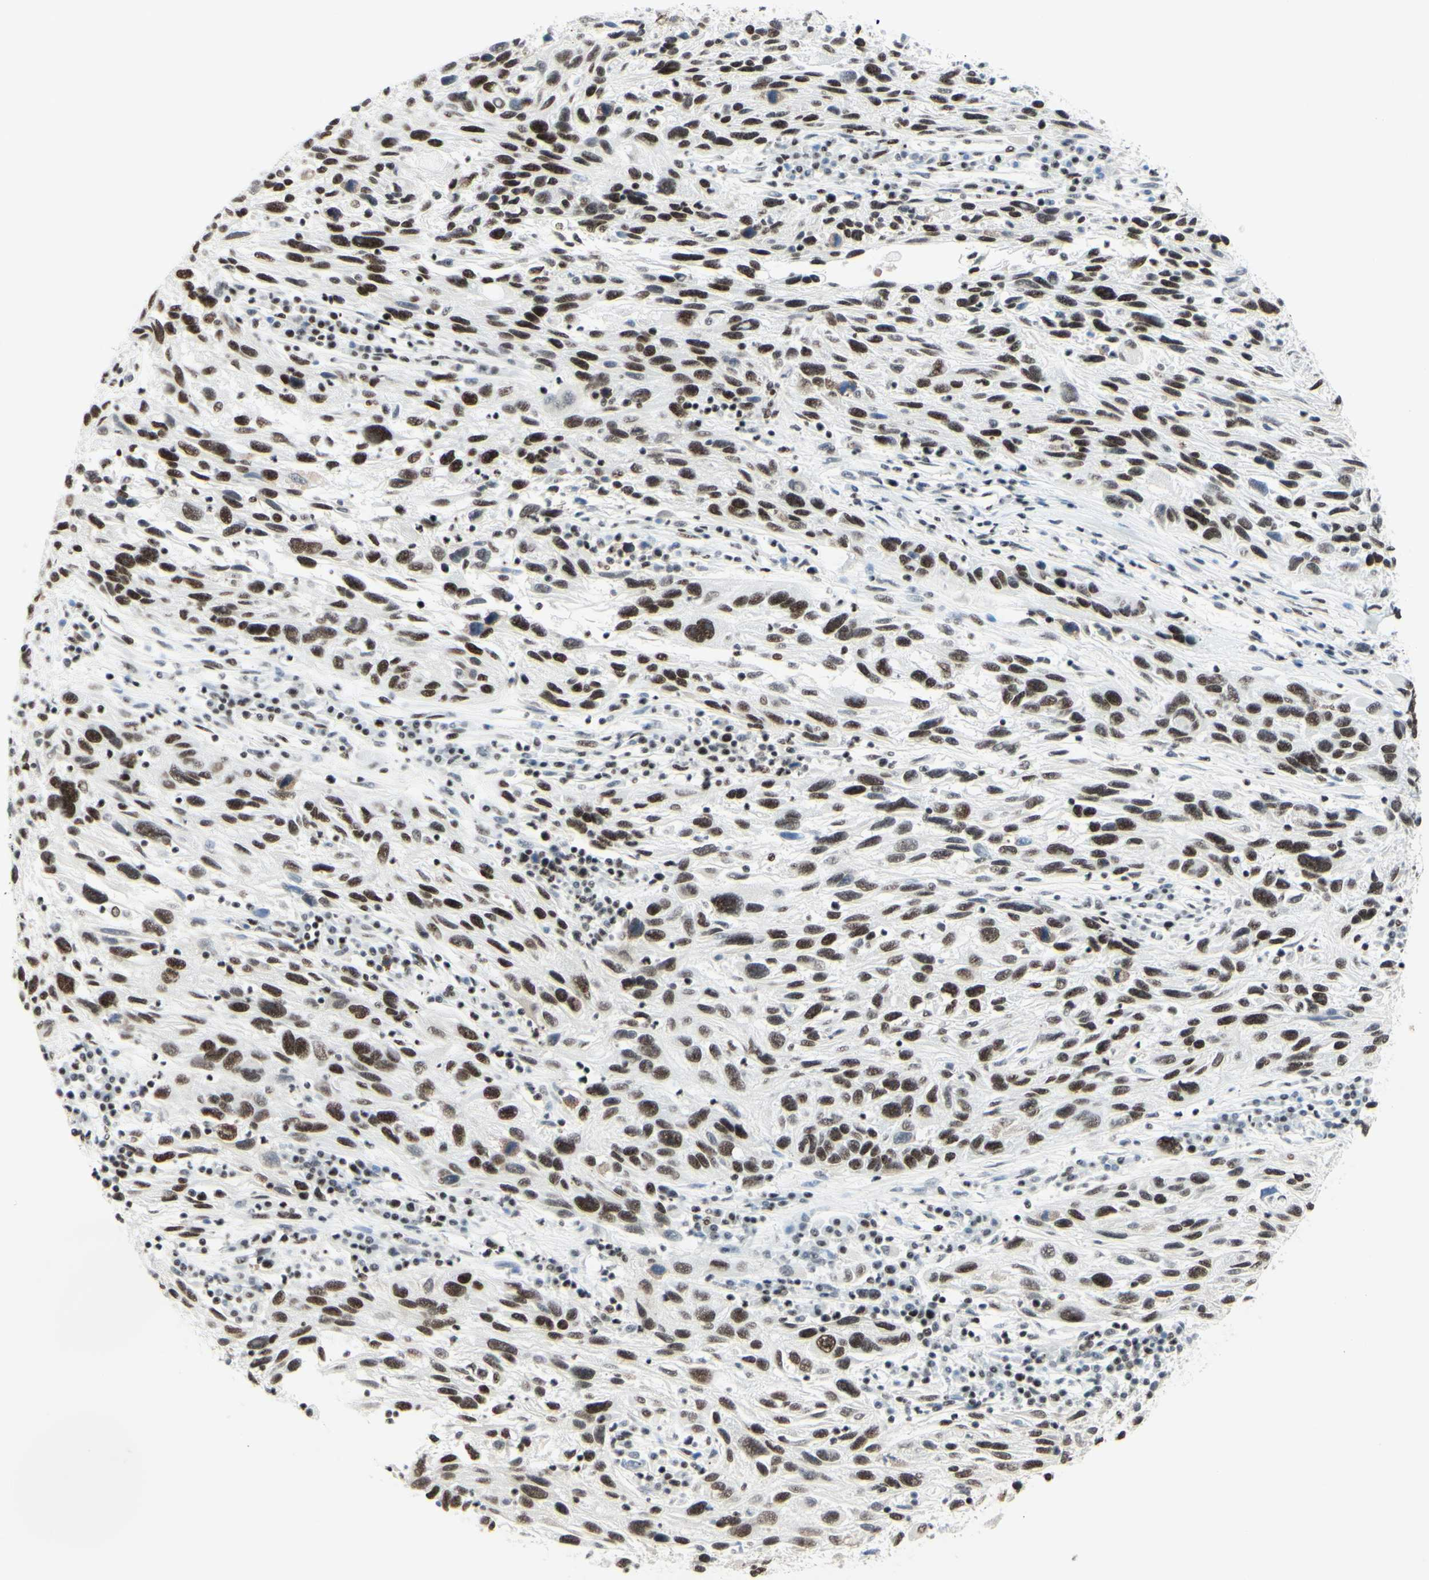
{"staining": {"intensity": "moderate", "quantity": "25%-75%", "location": "nuclear"}, "tissue": "melanoma", "cell_type": "Tumor cells", "image_type": "cancer", "snomed": [{"axis": "morphology", "description": "Malignant melanoma, NOS"}, {"axis": "topography", "description": "Skin"}], "caption": "A brown stain shows moderate nuclear expression of a protein in human malignant melanoma tumor cells.", "gene": "WTAP", "patient": {"sex": "male", "age": 53}}